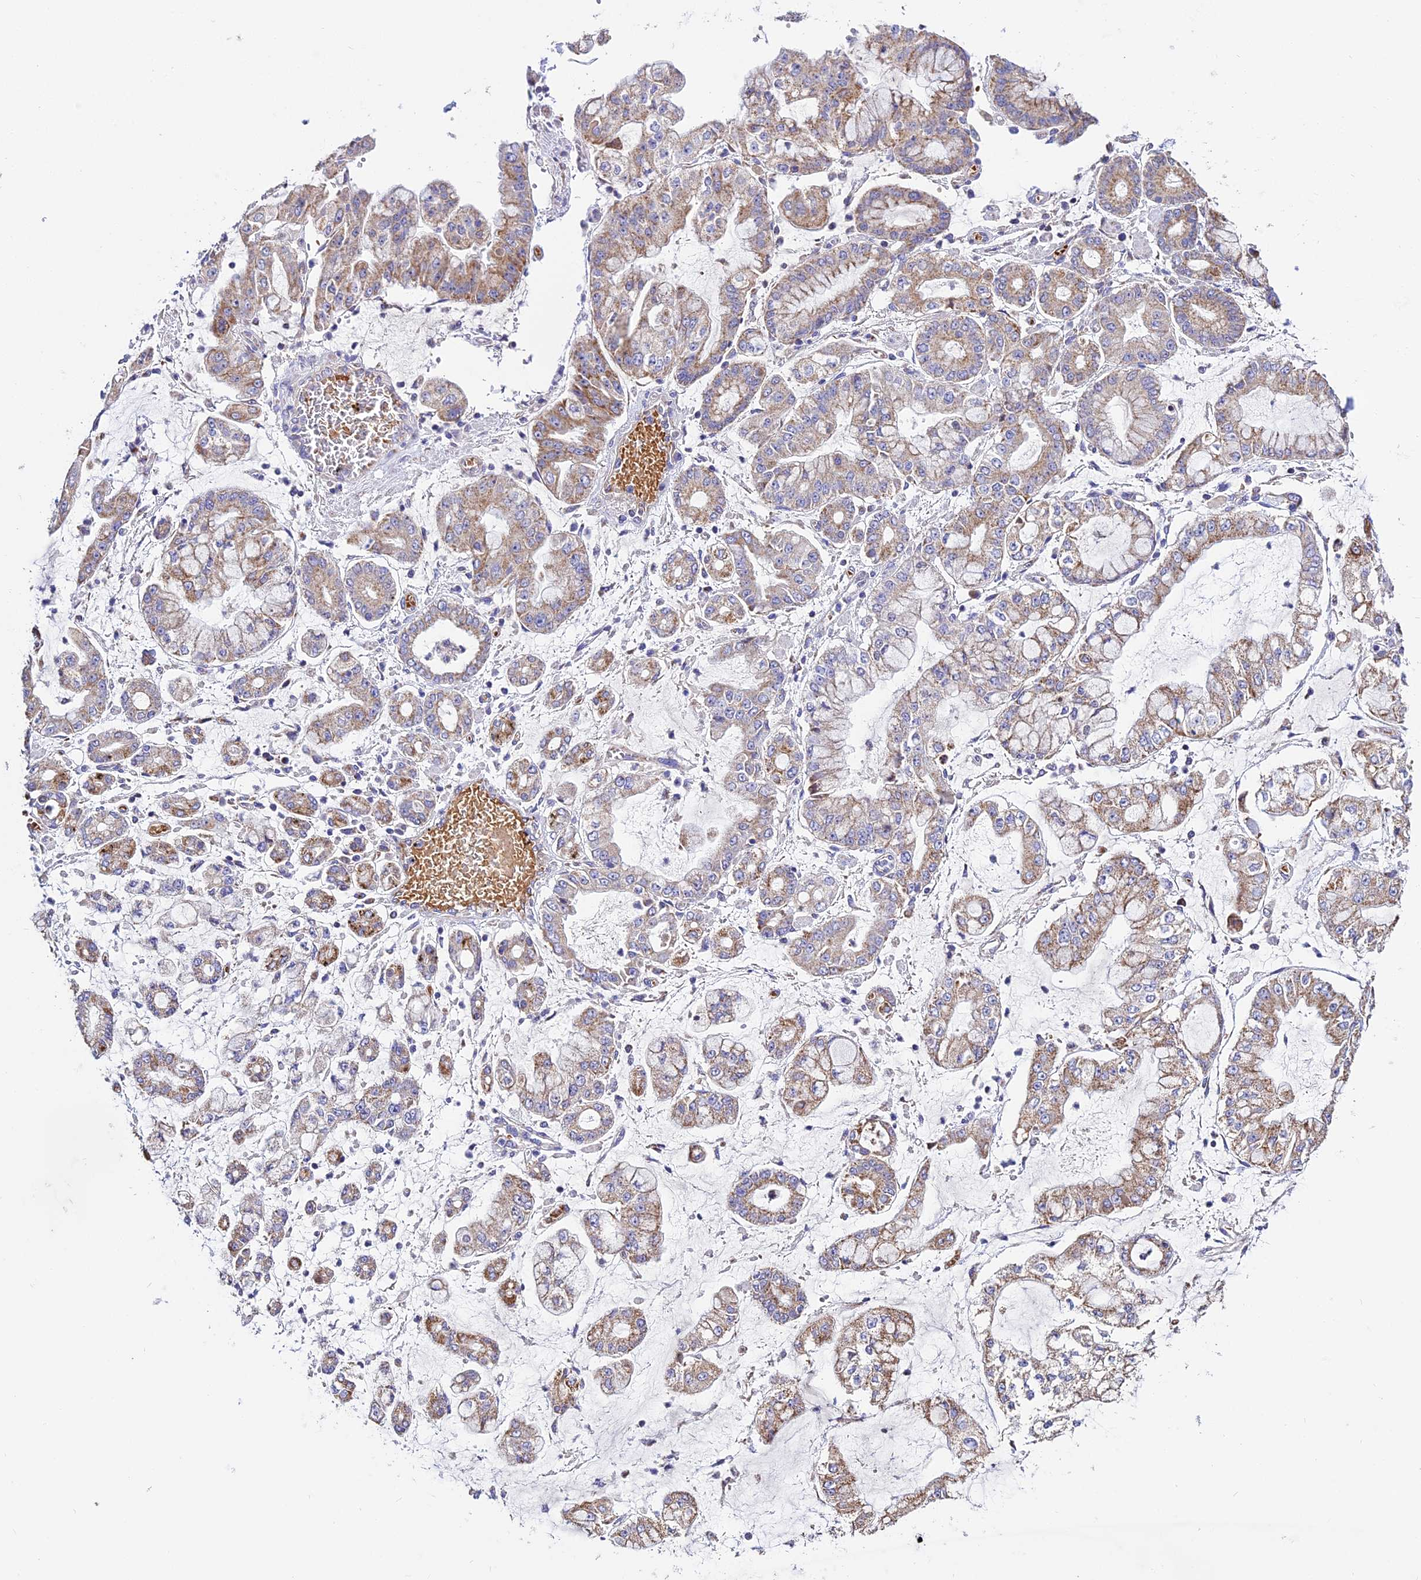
{"staining": {"intensity": "moderate", "quantity": ">75%", "location": "cytoplasmic/membranous"}, "tissue": "stomach cancer", "cell_type": "Tumor cells", "image_type": "cancer", "snomed": [{"axis": "morphology", "description": "Adenocarcinoma, NOS"}, {"axis": "topography", "description": "Stomach"}], "caption": "This is a photomicrograph of IHC staining of adenocarcinoma (stomach), which shows moderate positivity in the cytoplasmic/membranous of tumor cells.", "gene": "TYW5", "patient": {"sex": "male", "age": 76}}